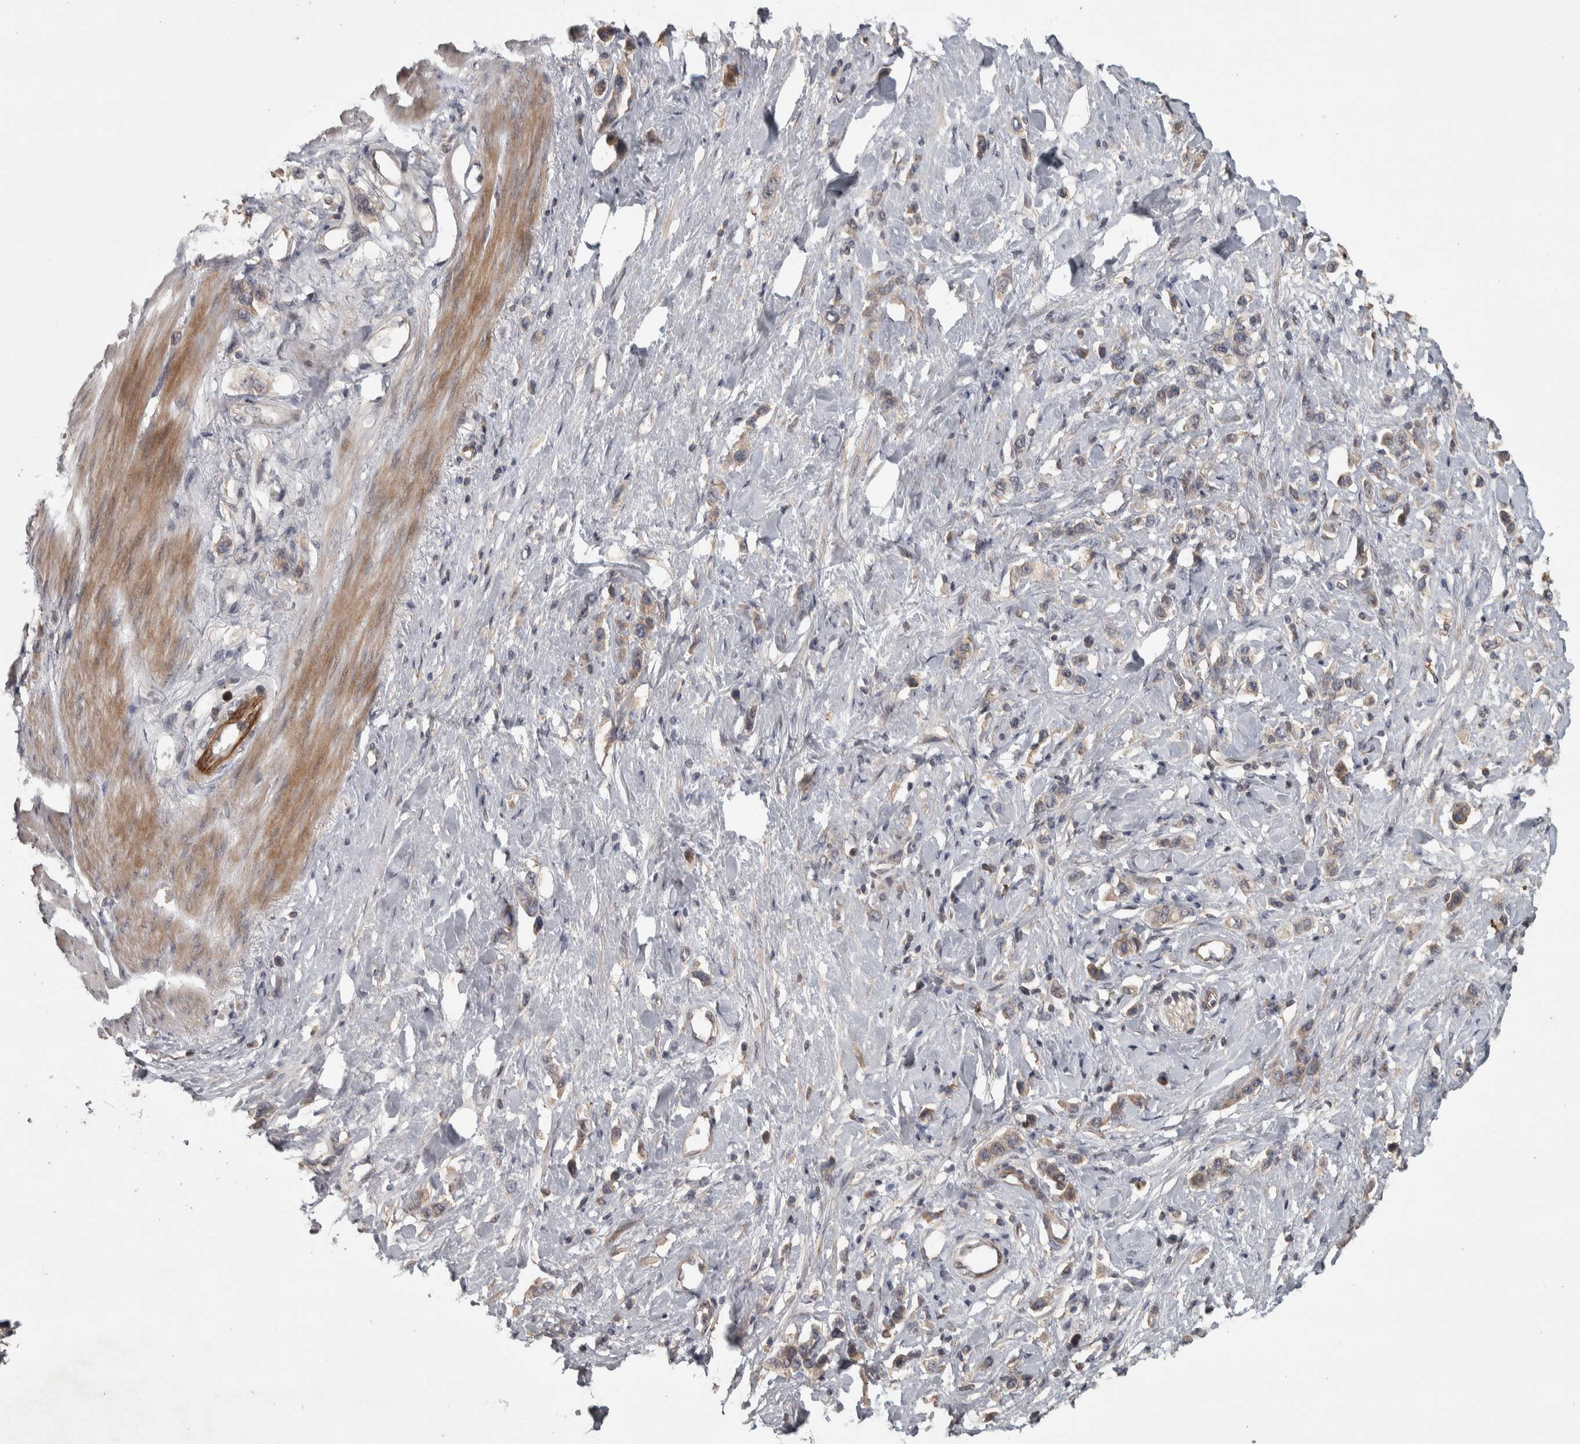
{"staining": {"intensity": "weak", "quantity": "25%-75%", "location": "cytoplasmic/membranous"}, "tissue": "stomach cancer", "cell_type": "Tumor cells", "image_type": "cancer", "snomed": [{"axis": "morphology", "description": "Adenocarcinoma, NOS"}, {"axis": "topography", "description": "Stomach"}], "caption": "IHC micrograph of human stomach cancer stained for a protein (brown), which displays low levels of weak cytoplasmic/membranous positivity in about 25%-75% of tumor cells.", "gene": "ERAL1", "patient": {"sex": "female", "age": 65}}